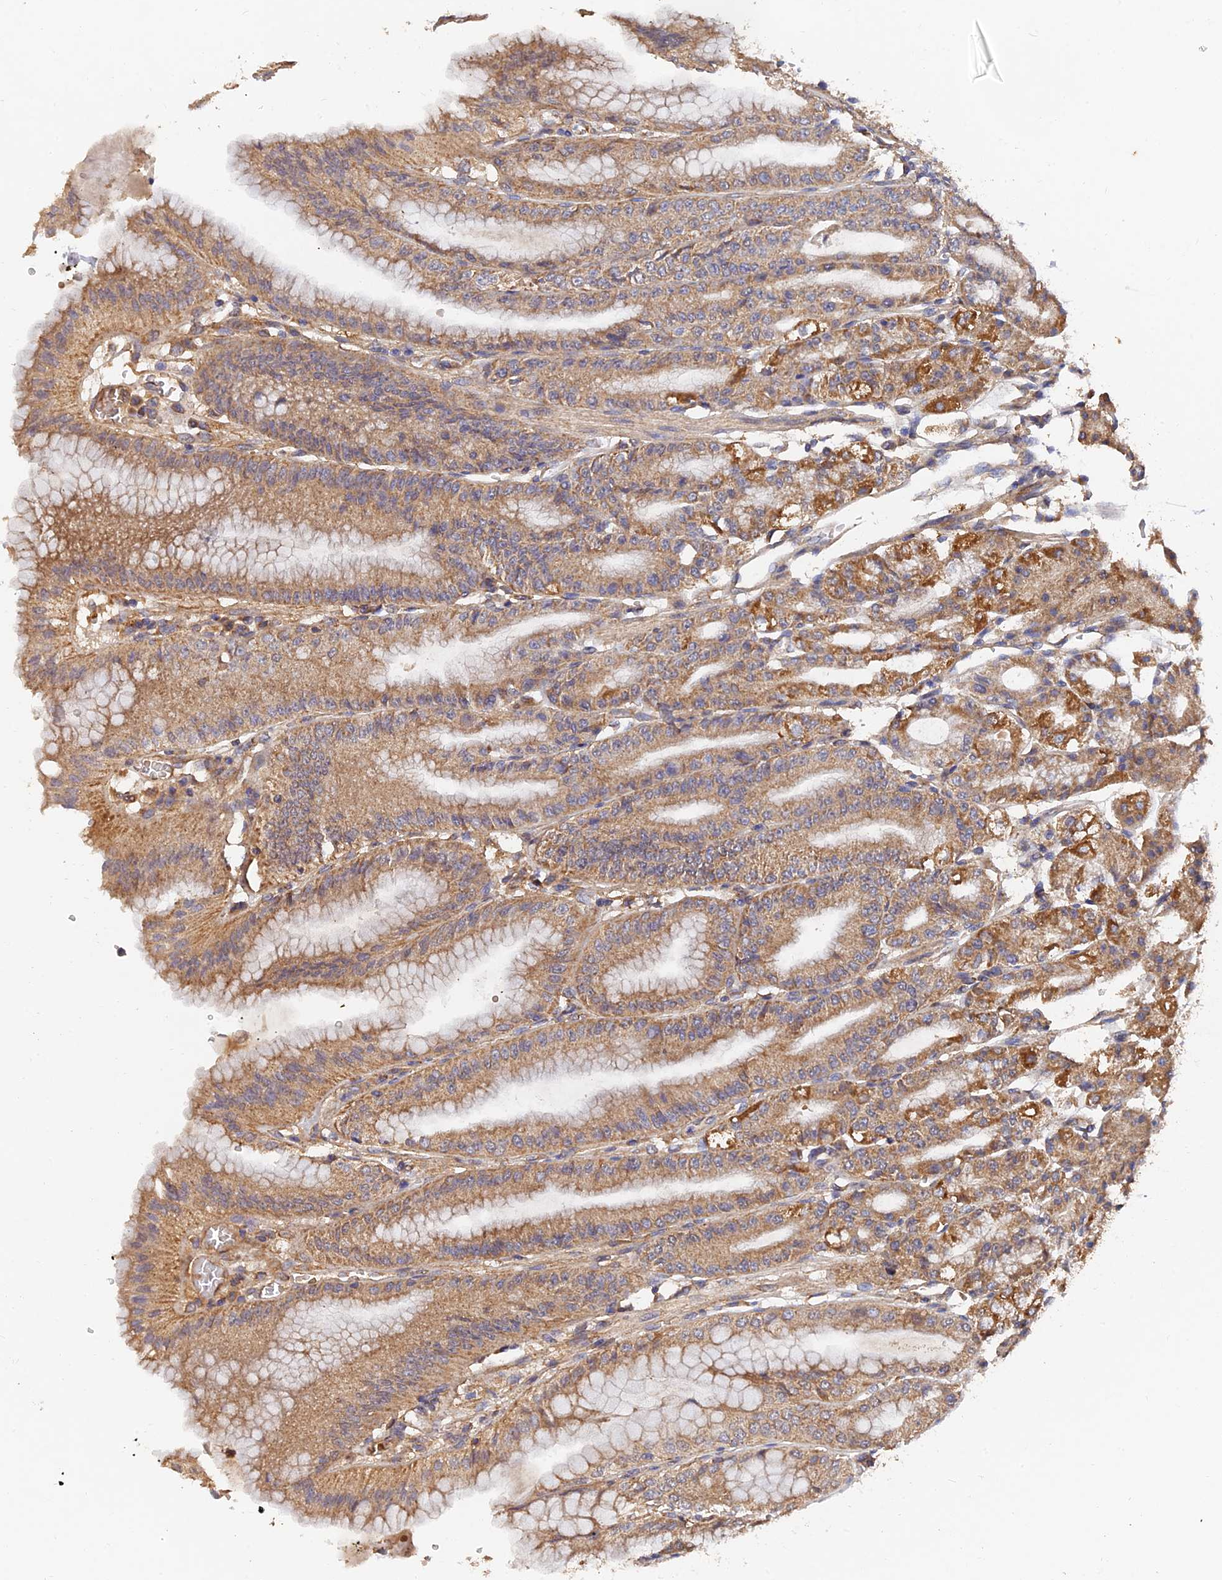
{"staining": {"intensity": "strong", "quantity": "25%-75%", "location": "cytoplasmic/membranous"}, "tissue": "stomach", "cell_type": "Glandular cells", "image_type": "normal", "snomed": [{"axis": "morphology", "description": "Normal tissue, NOS"}, {"axis": "topography", "description": "Stomach, lower"}], "caption": "This photomicrograph exhibits immunohistochemistry staining of unremarkable stomach, with high strong cytoplasmic/membranous staining in approximately 25%-75% of glandular cells.", "gene": "SLC38A11", "patient": {"sex": "male", "age": 71}}